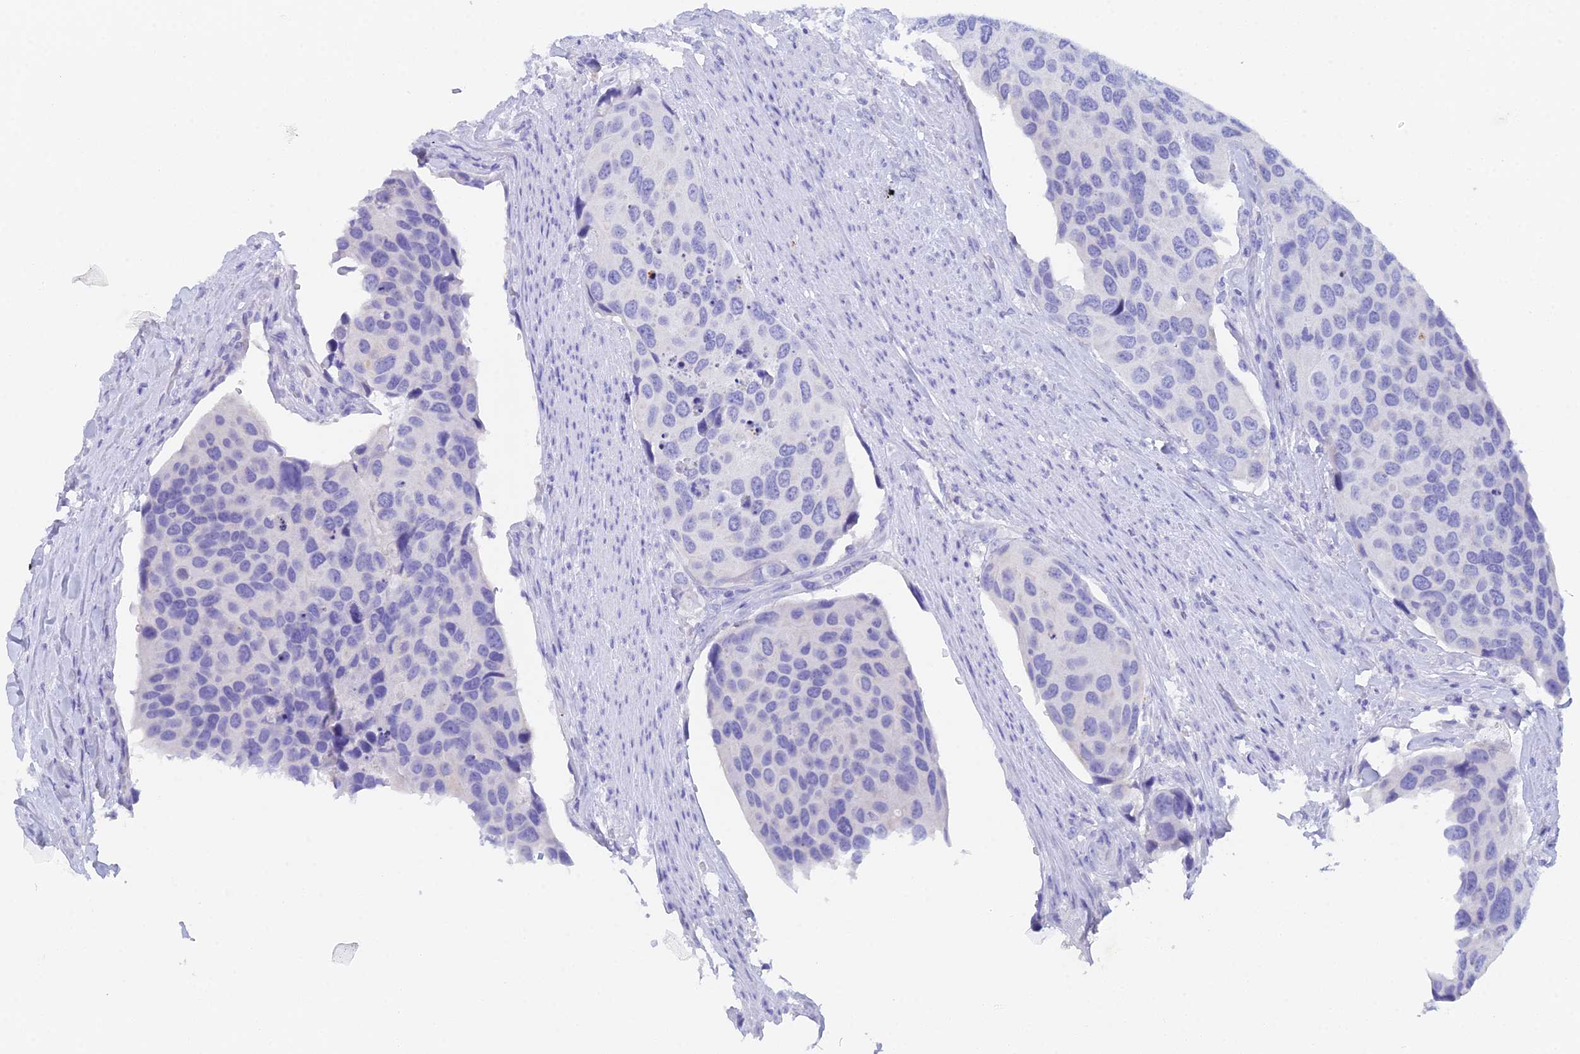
{"staining": {"intensity": "negative", "quantity": "none", "location": "none"}, "tissue": "urothelial cancer", "cell_type": "Tumor cells", "image_type": "cancer", "snomed": [{"axis": "morphology", "description": "Urothelial carcinoma, High grade"}, {"axis": "topography", "description": "Urinary bladder"}], "caption": "This photomicrograph is of urothelial carcinoma (high-grade) stained with immunohistochemistry (IHC) to label a protein in brown with the nuclei are counter-stained blue. There is no positivity in tumor cells.", "gene": "REG1A", "patient": {"sex": "male", "age": 74}}